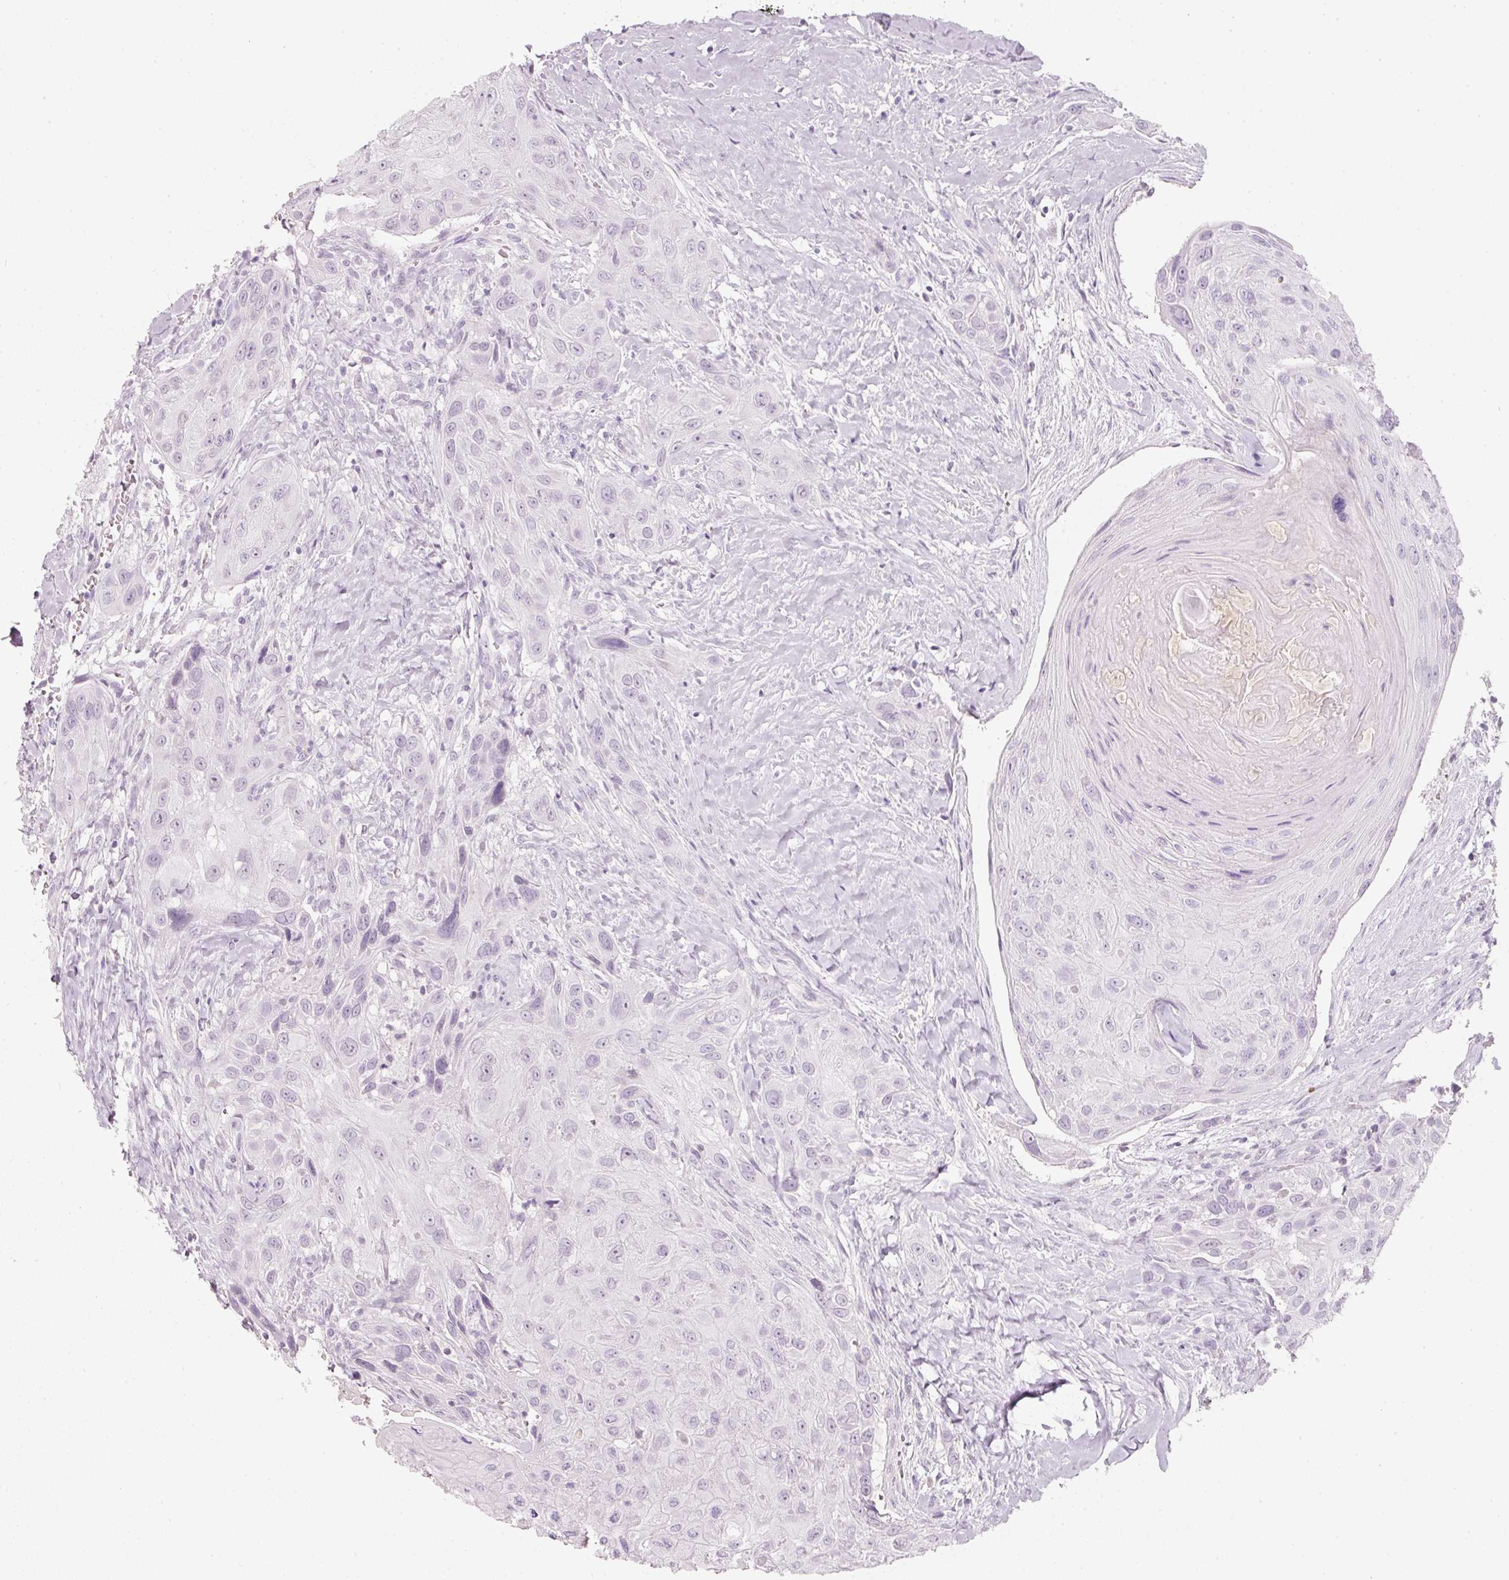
{"staining": {"intensity": "negative", "quantity": "none", "location": "none"}, "tissue": "head and neck cancer", "cell_type": "Tumor cells", "image_type": "cancer", "snomed": [{"axis": "morphology", "description": "Squamous cell carcinoma, NOS"}, {"axis": "topography", "description": "Head-Neck"}], "caption": "IHC micrograph of squamous cell carcinoma (head and neck) stained for a protein (brown), which displays no positivity in tumor cells.", "gene": "ENSG00000206549", "patient": {"sex": "male", "age": 81}}